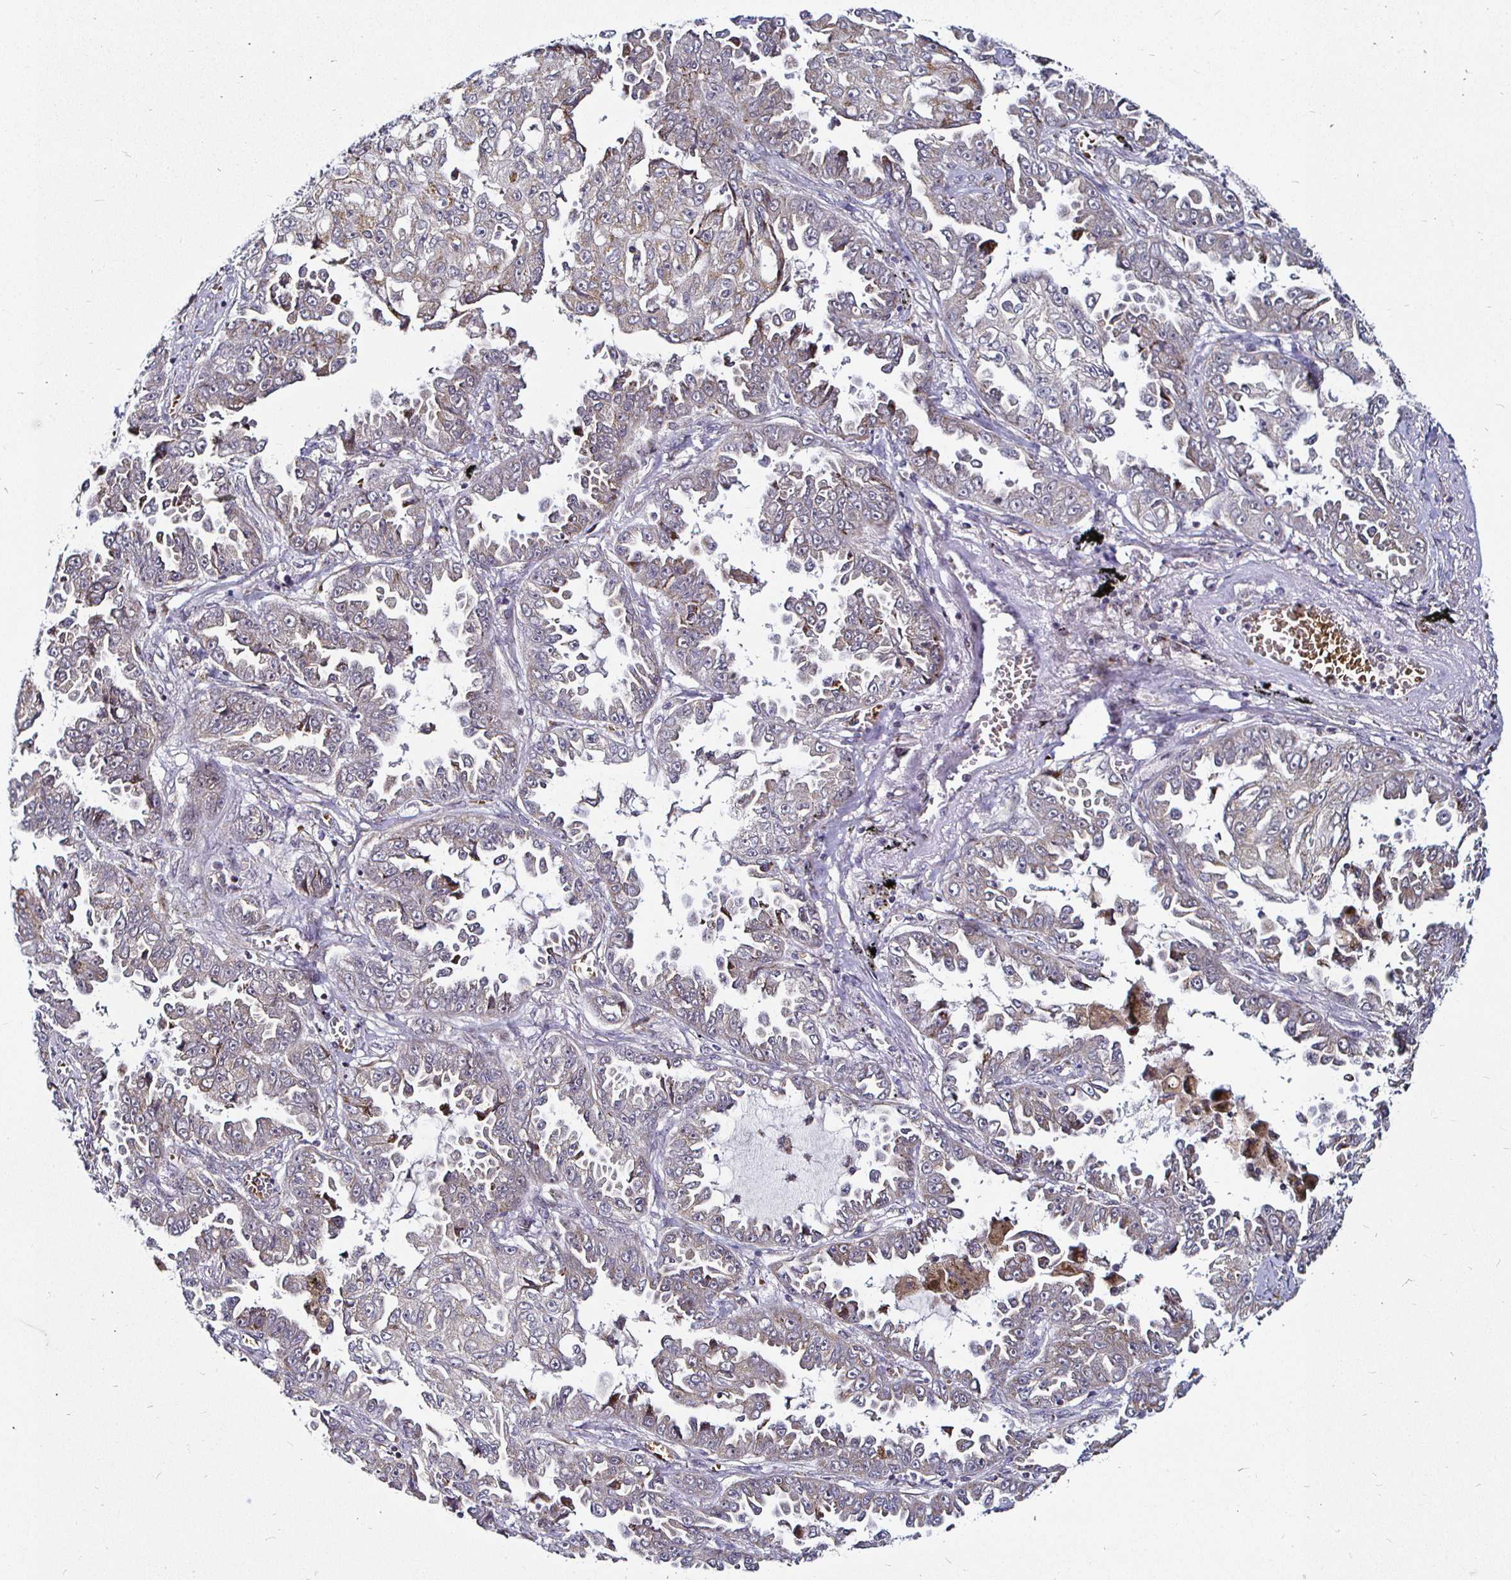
{"staining": {"intensity": "moderate", "quantity": "<25%", "location": "cytoplasmic/membranous"}, "tissue": "lung cancer", "cell_type": "Tumor cells", "image_type": "cancer", "snomed": [{"axis": "morphology", "description": "Adenocarcinoma, NOS"}, {"axis": "topography", "description": "Lung"}], "caption": "IHC (DAB) staining of lung cancer (adenocarcinoma) reveals moderate cytoplasmic/membranous protein positivity in approximately <25% of tumor cells.", "gene": "ATG3", "patient": {"sex": "female", "age": 52}}